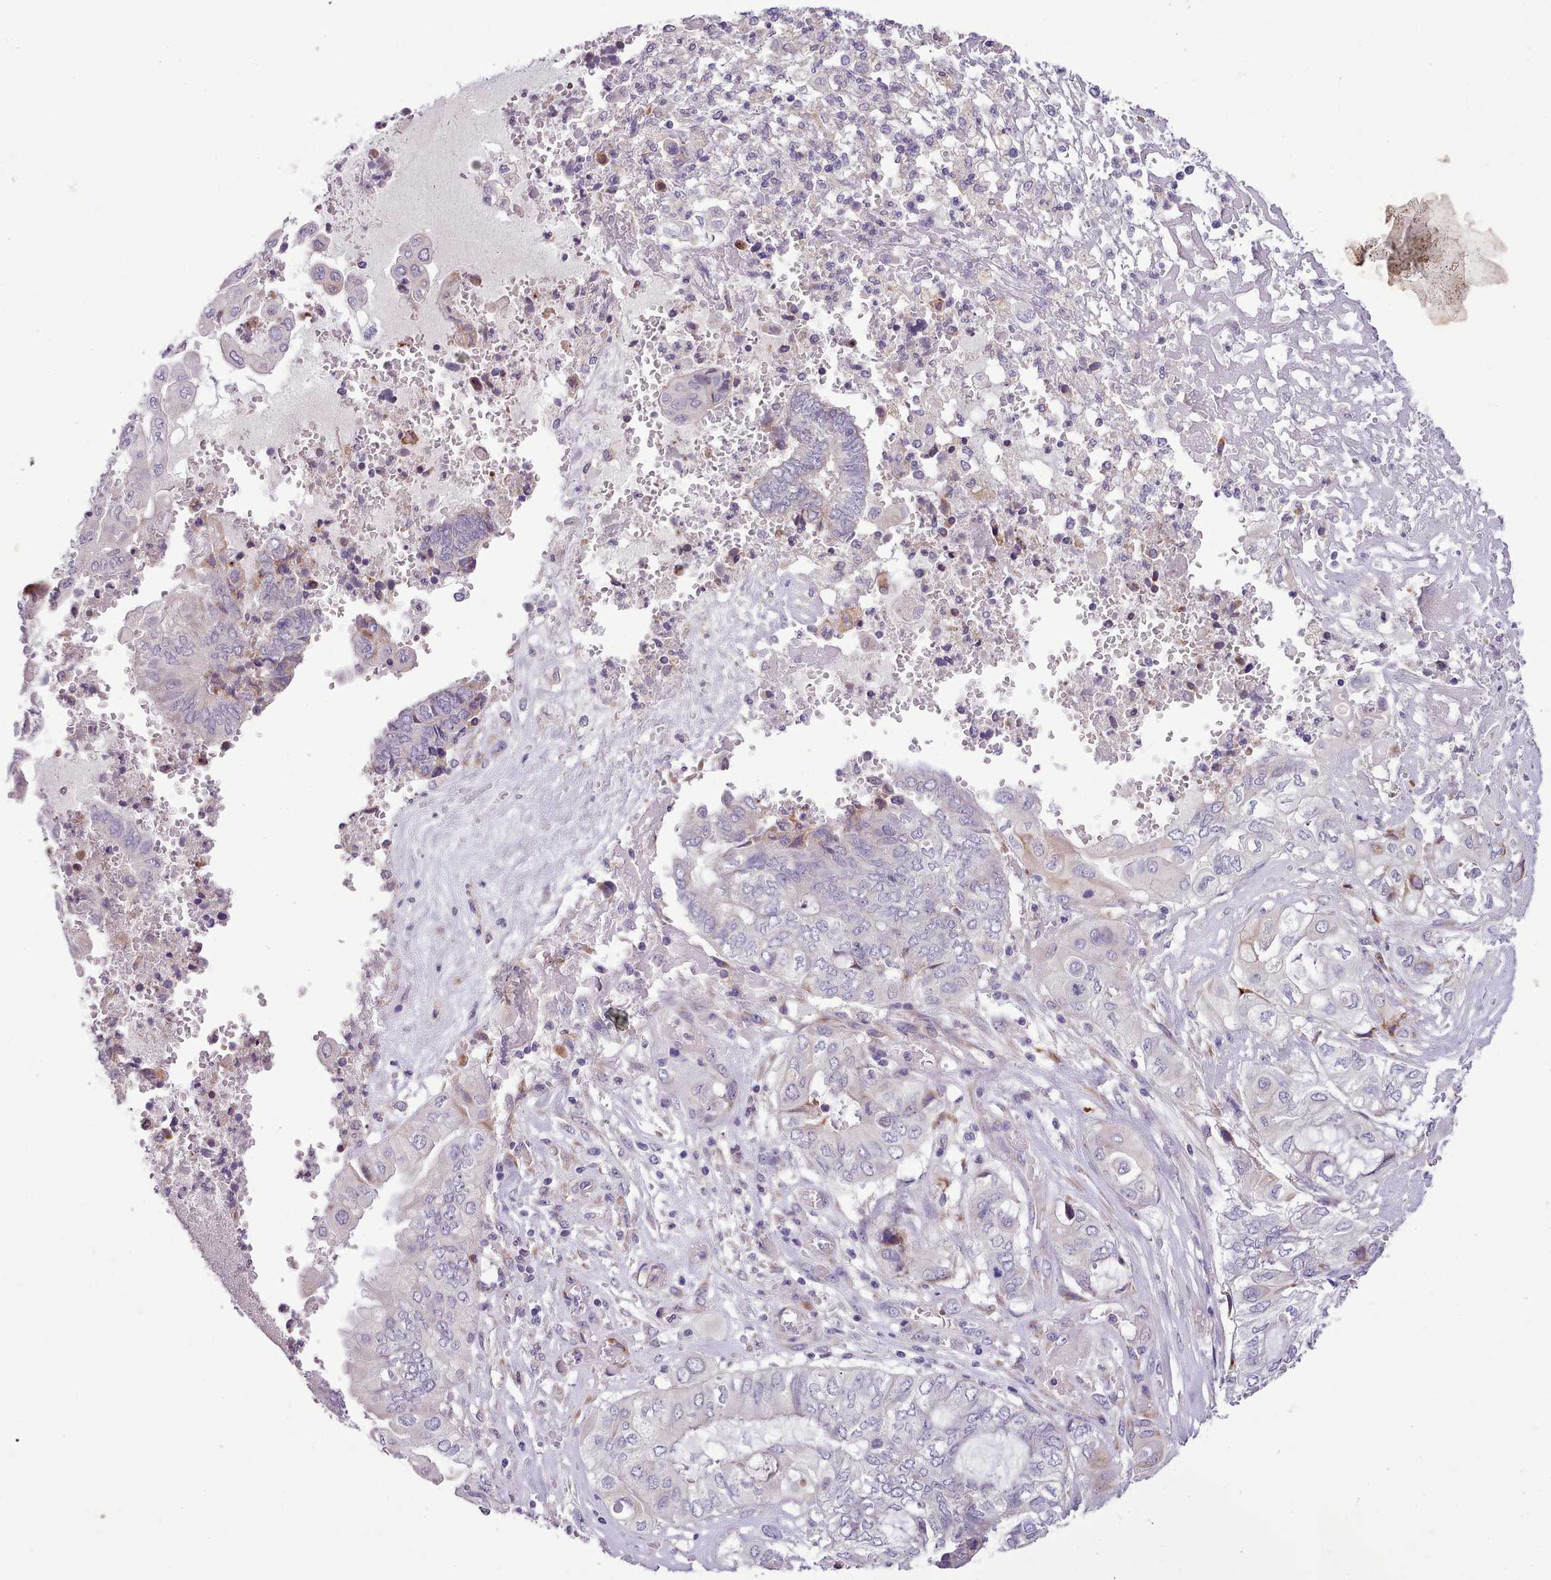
{"staining": {"intensity": "negative", "quantity": "none", "location": "none"}, "tissue": "endometrial cancer", "cell_type": "Tumor cells", "image_type": "cancer", "snomed": [{"axis": "morphology", "description": "Adenocarcinoma, NOS"}, {"axis": "topography", "description": "Uterus"}, {"axis": "topography", "description": "Endometrium"}], "caption": "High magnification brightfield microscopy of endometrial adenocarcinoma stained with DAB (3,3'-diaminobenzidine) (brown) and counterstained with hematoxylin (blue): tumor cells show no significant positivity.", "gene": "FAM83E", "patient": {"sex": "female", "age": 70}}